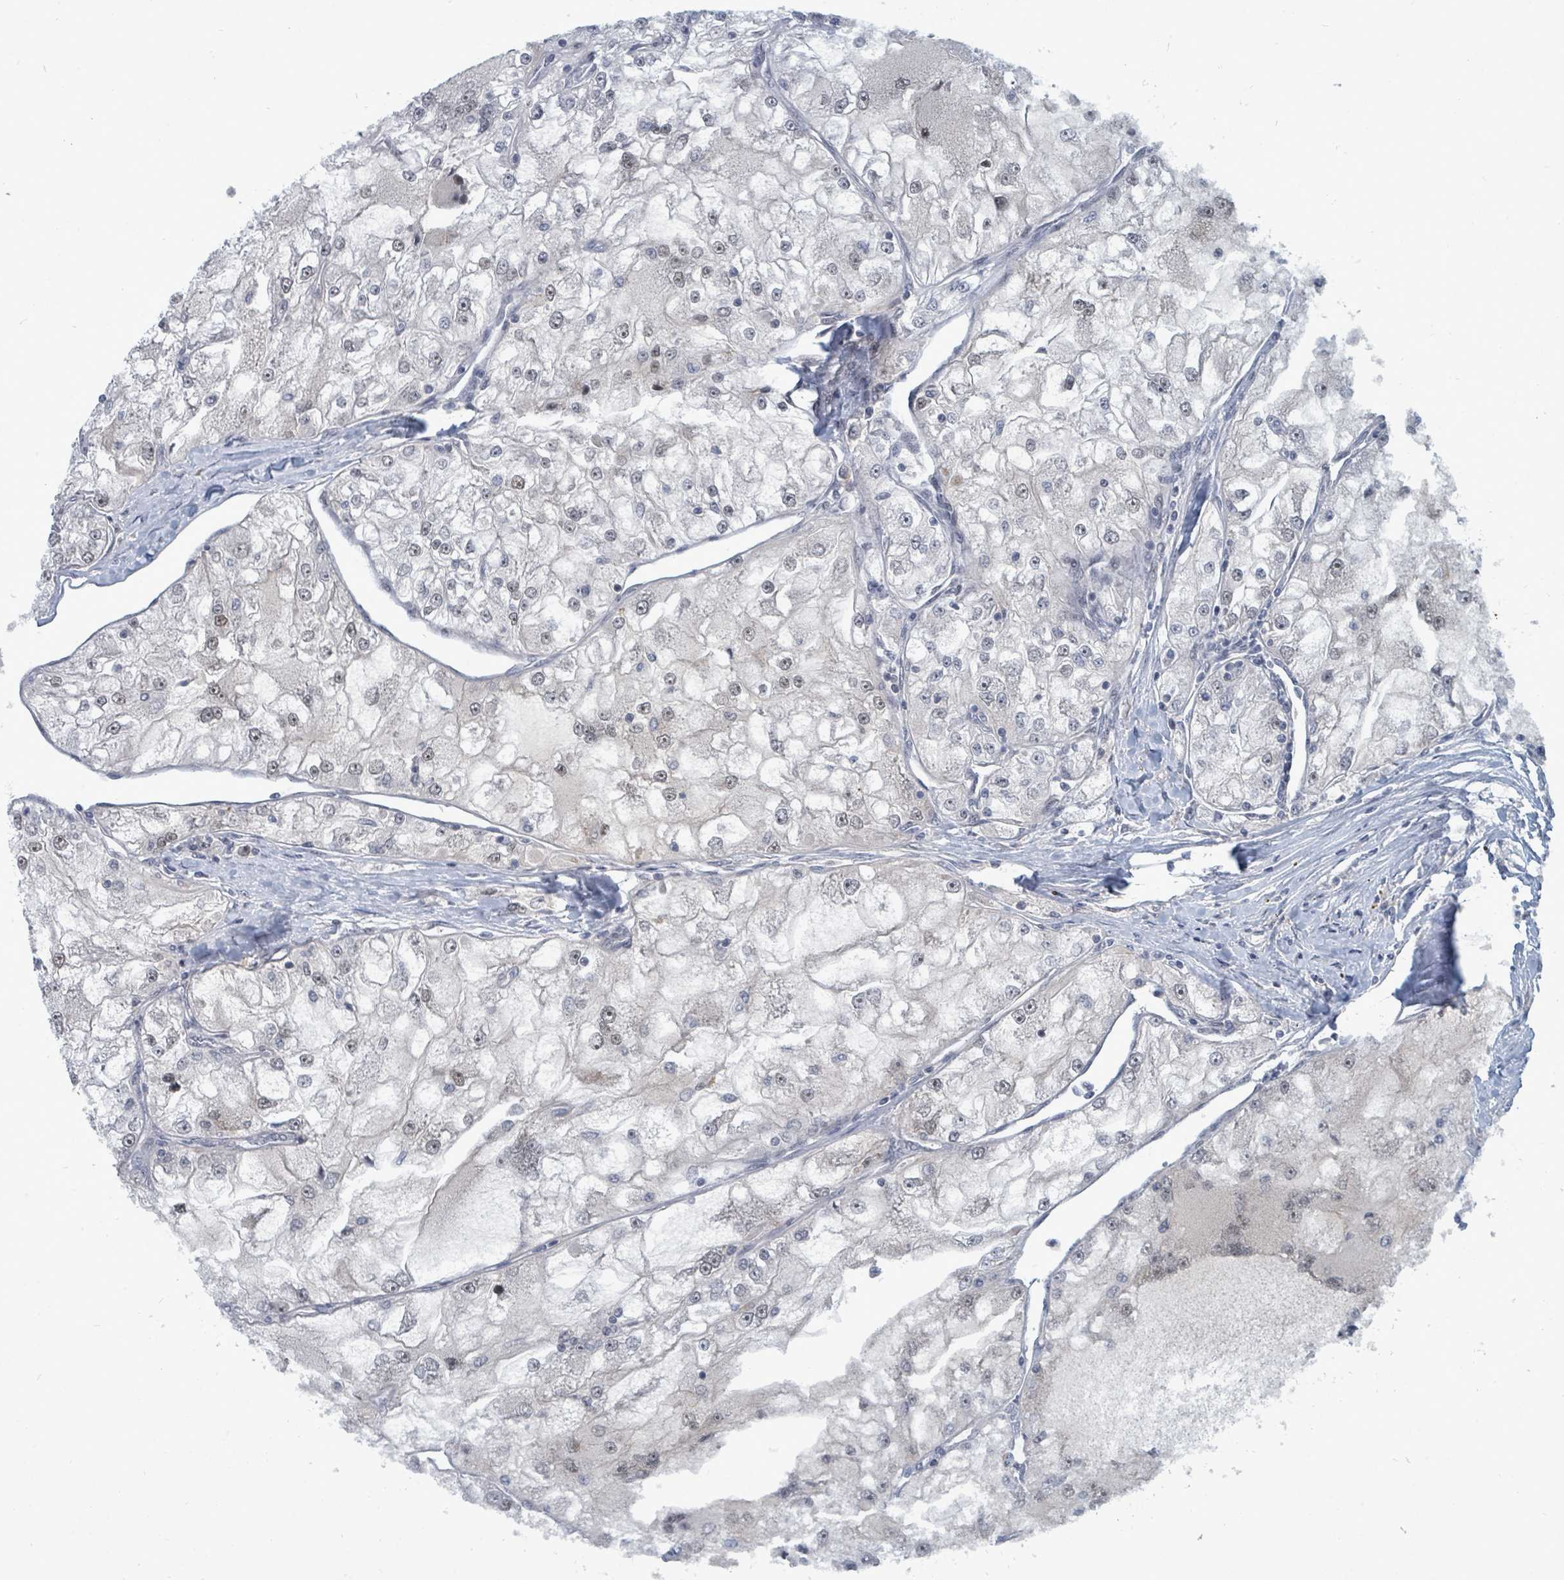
{"staining": {"intensity": "weak", "quantity": "<25%", "location": "nuclear"}, "tissue": "renal cancer", "cell_type": "Tumor cells", "image_type": "cancer", "snomed": [{"axis": "morphology", "description": "Adenocarcinoma, NOS"}, {"axis": "topography", "description": "Kidney"}], "caption": "Renal cancer (adenocarcinoma) was stained to show a protein in brown. There is no significant positivity in tumor cells.", "gene": "UCK1", "patient": {"sex": "female", "age": 72}}